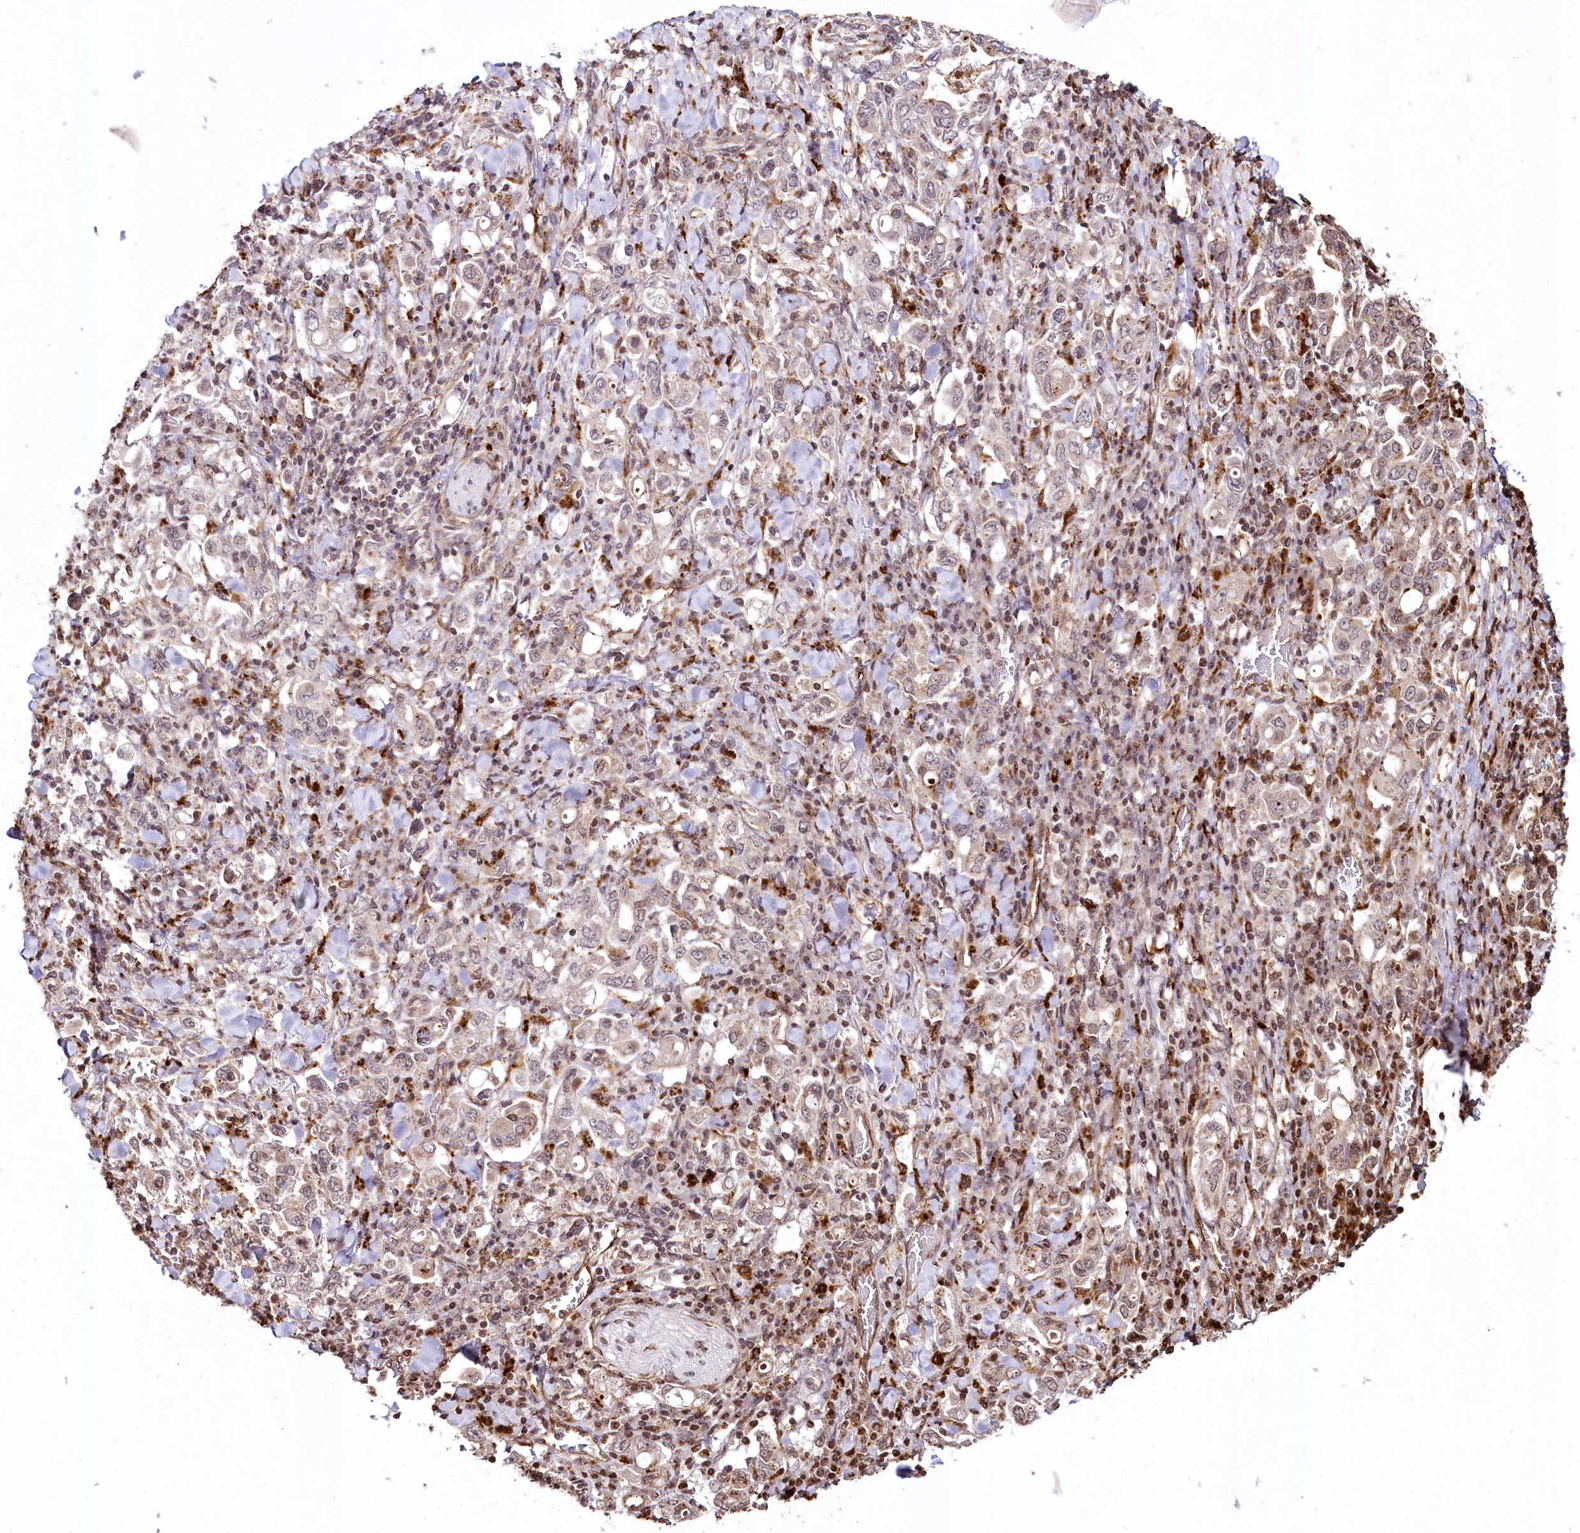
{"staining": {"intensity": "weak", "quantity": "<25%", "location": "nuclear"}, "tissue": "stomach cancer", "cell_type": "Tumor cells", "image_type": "cancer", "snomed": [{"axis": "morphology", "description": "Adenocarcinoma, NOS"}, {"axis": "topography", "description": "Stomach, upper"}], "caption": "DAB immunohistochemical staining of stomach cancer (adenocarcinoma) shows no significant expression in tumor cells.", "gene": "HOXC8", "patient": {"sex": "male", "age": 62}}